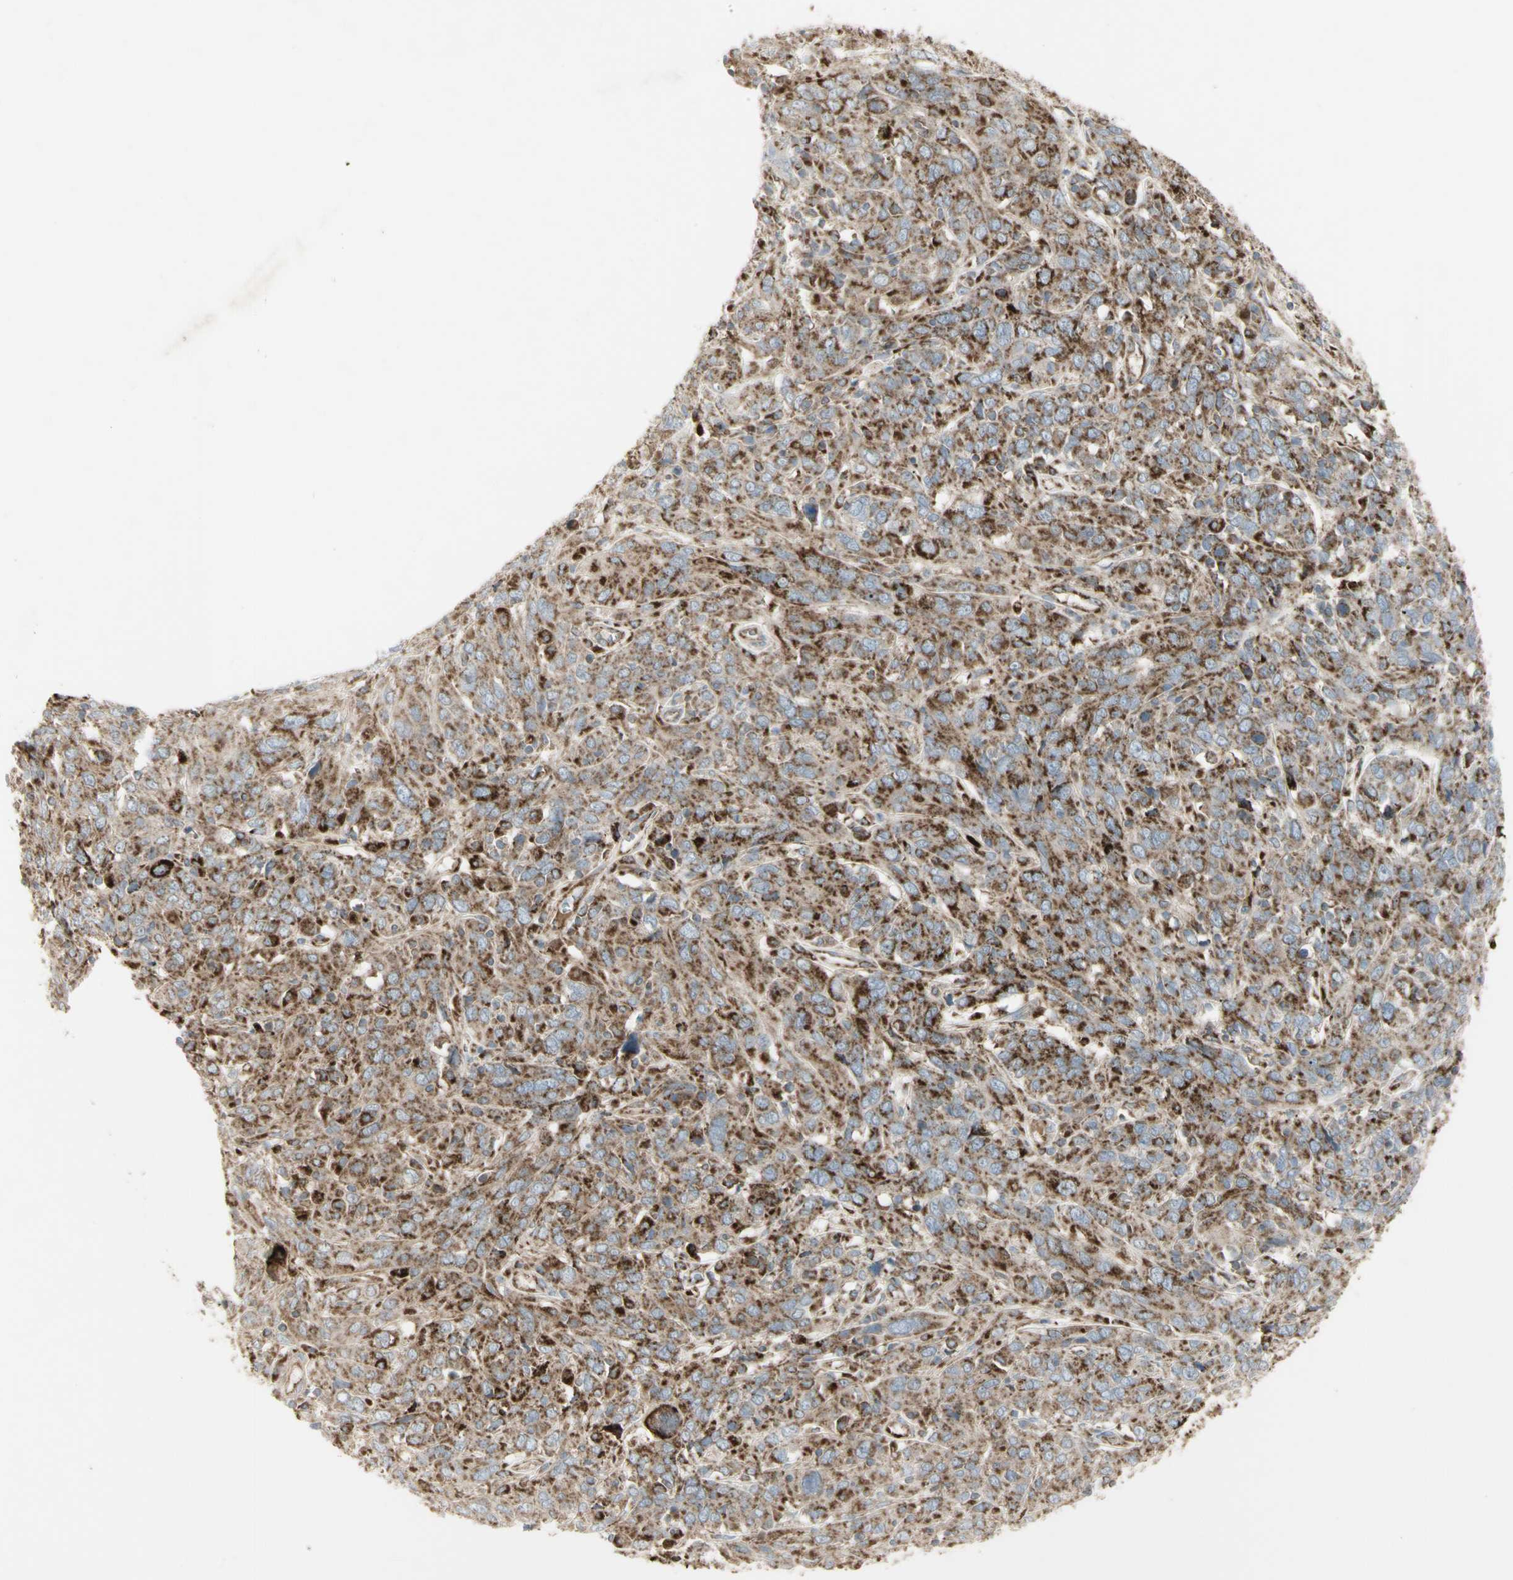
{"staining": {"intensity": "strong", "quantity": ">75%", "location": "cytoplasmic/membranous"}, "tissue": "cervical cancer", "cell_type": "Tumor cells", "image_type": "cancer", "snomed": [{"axis": "morphology", "description": "Squamous cell carcinoma, NOS"}, {"axis": "topography", "description": "Cervix"}], "caption": "A brown stain labels strong cytoplasmic/membranous positivity of a protein in squamous cell carcinoma (cervical) tumor cells.", "gene": "CYB5R1", "patient": {"sex": "female", "age": 46}}